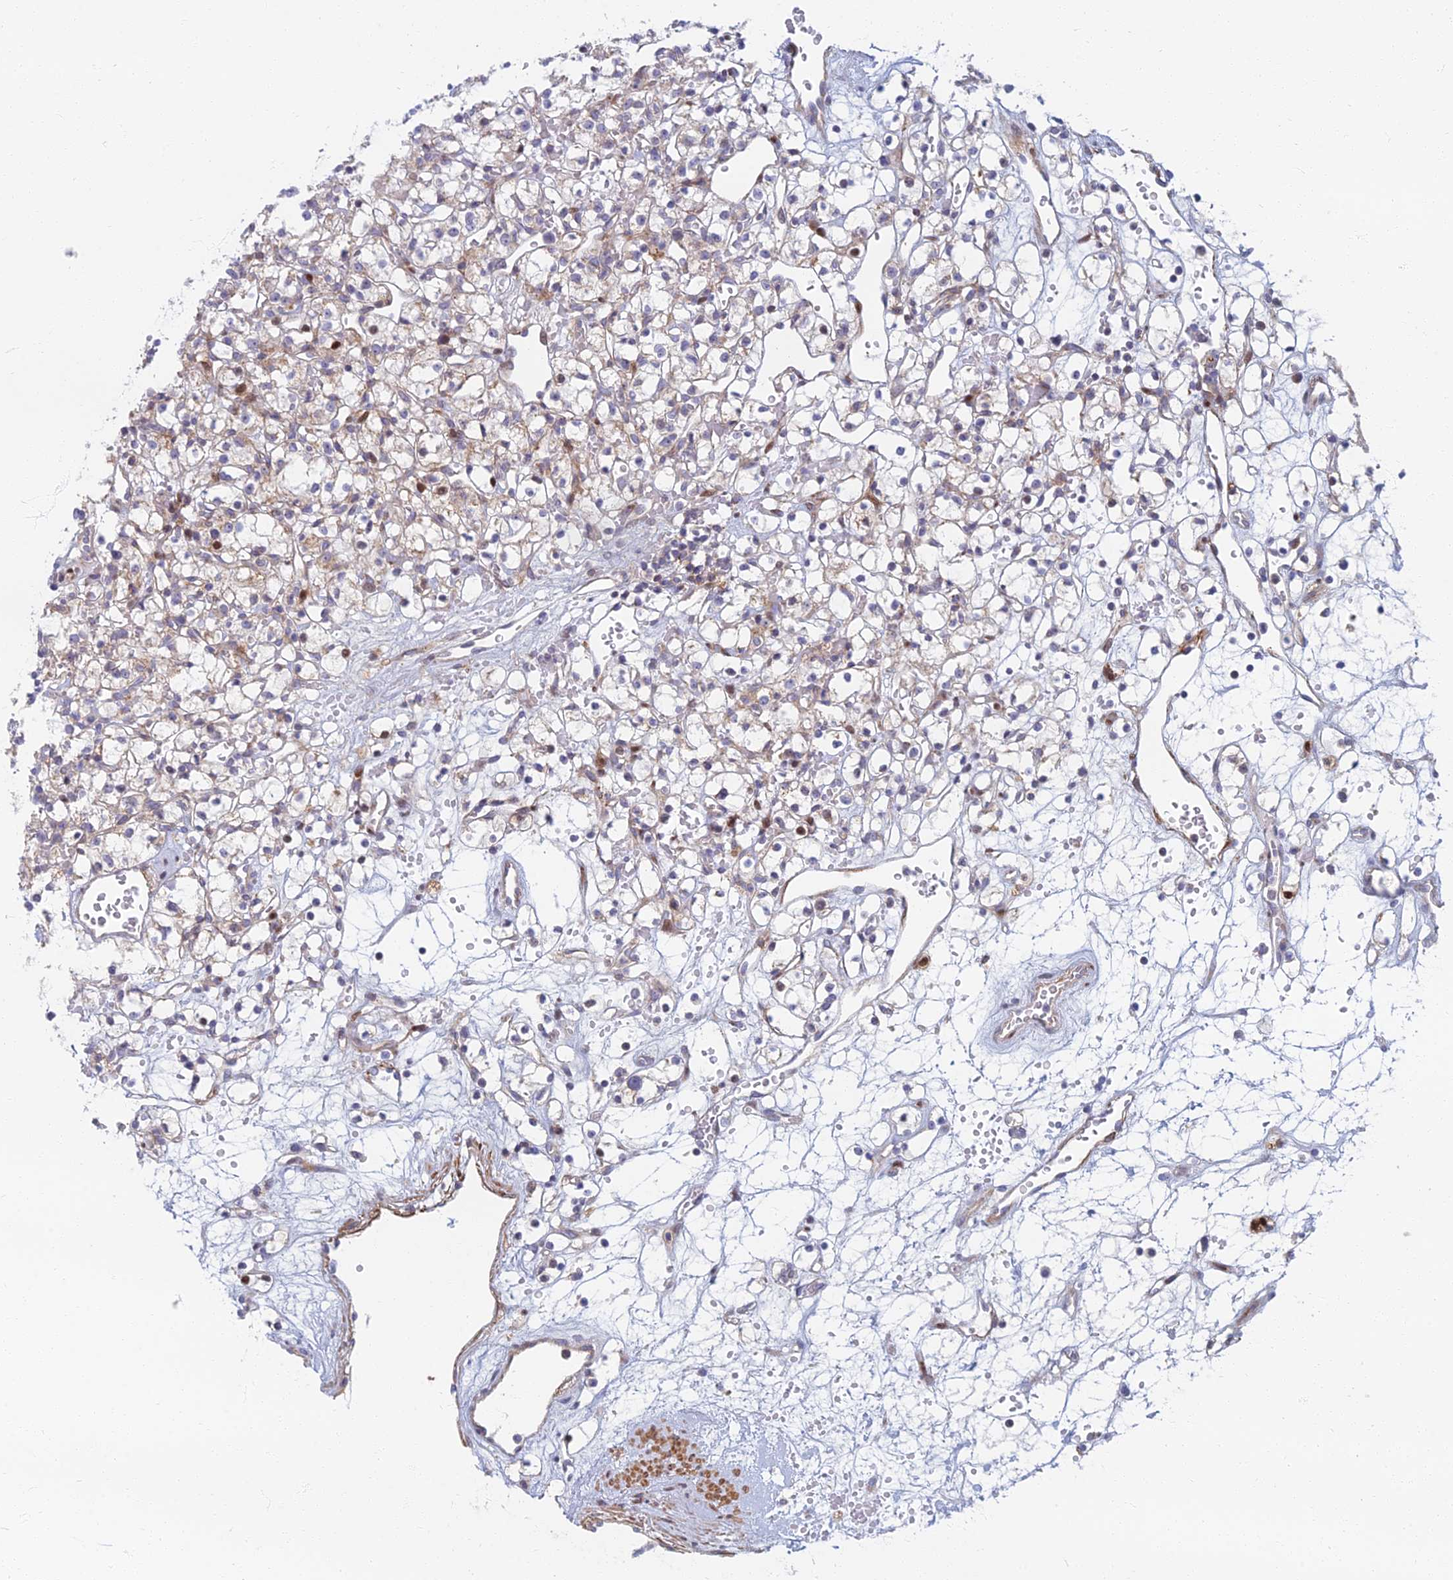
{"staining": {"intensity": "moderate", "quantity": "<25%", "location": "nuclear"}, "tissue": "renal cancer", "cell_type": "Tumor cells", "image_type": "cancer", "snomed": [{"axis": "morphology", "description": "Adenocarcinoma, NOS"}, {"axis": "topography", "description": "Kidney"}], "caption": "DAB immunohistochemical staining of renal cancer (adenocarcinoma) shows moderate nuclear protein staining in approximately <25% of tumor cells.", "gene": "C15orf40", "patient": {"sex": "female", "age": 59}}